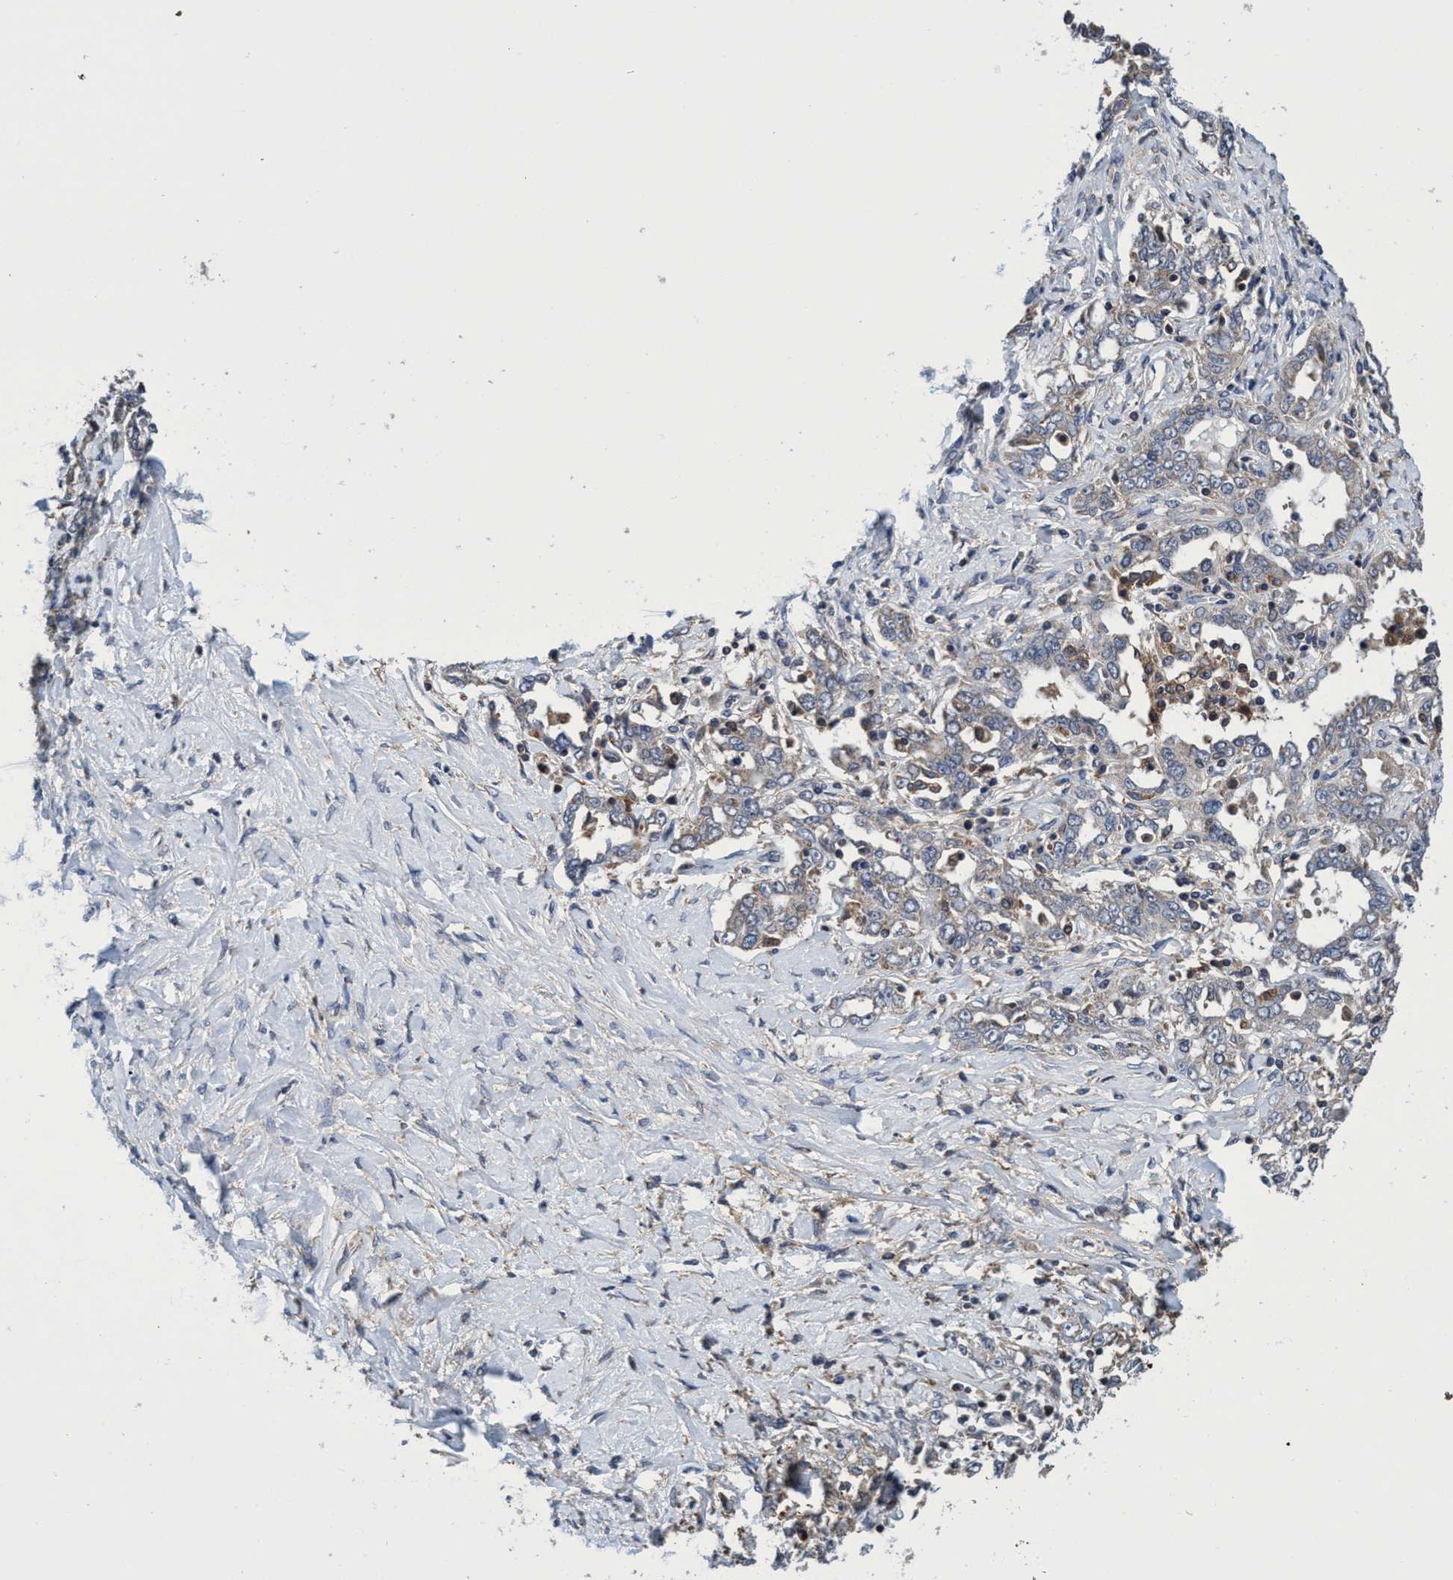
{"staining": {"intensity": "weak", "quantity": "<25%", "location": "cytoplasmic/membranous"}, "tissue": "ovarian cancer", "cell_type": "Tumor cells", "image_type": "cancer", "snomed": [{"axis": "morphology", "description": "Carcinoma, endometroid"}, {"axis": "topography", "description": "Ovary"}], "caption": "DAB (3,3'-diaminobenzidine) immunohistochemical staining of ovarian cancer (endometroid carcinoma) demonstrates no significant staining in tumor cells.", "gene": "CALCOCO2", "patient": {"sex": "female", "age": 62}}